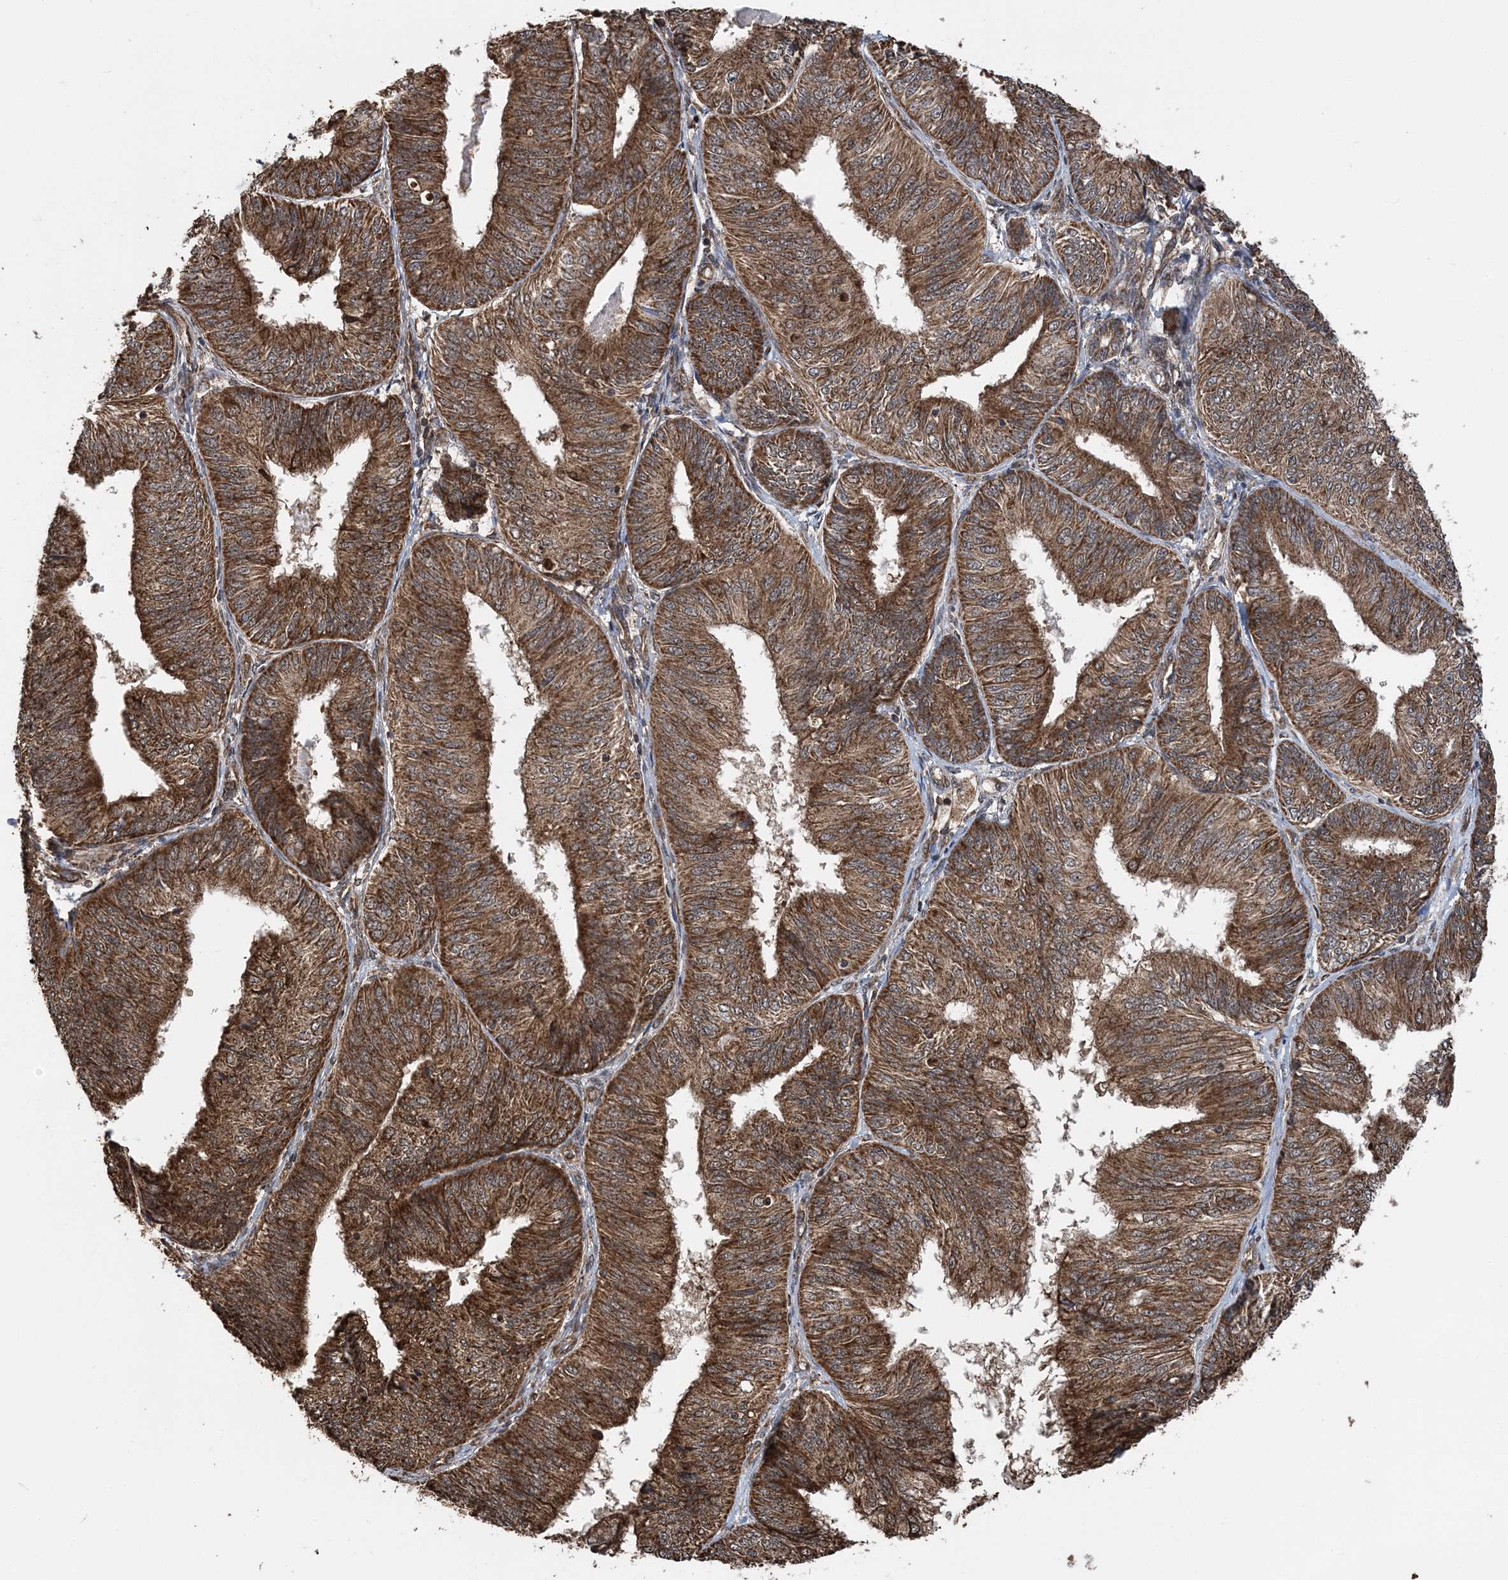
{"staining": {"intensity": "moderate", "quantity": ">75%", "location": "cytoplasmic/membranous"}, "tissue": "endometrial cancer", "cell_type": "Tumor cells", "image_type": "cancer", "snomed": [{"axis": "morphology", "description": "Adenocarcinoma, NOS"}, {"axis": "topography", "description": "Endometrium"}], "caption": "Adenocarcinoma (endometrial) tissue exhibits moderate cytoplasmic/membranous expression in about >75% of tumor cells (IHC, brightfield microscopy, high magnification).", "gene": "PCBP1", "patient": {"sex": "female", "age": 58}}